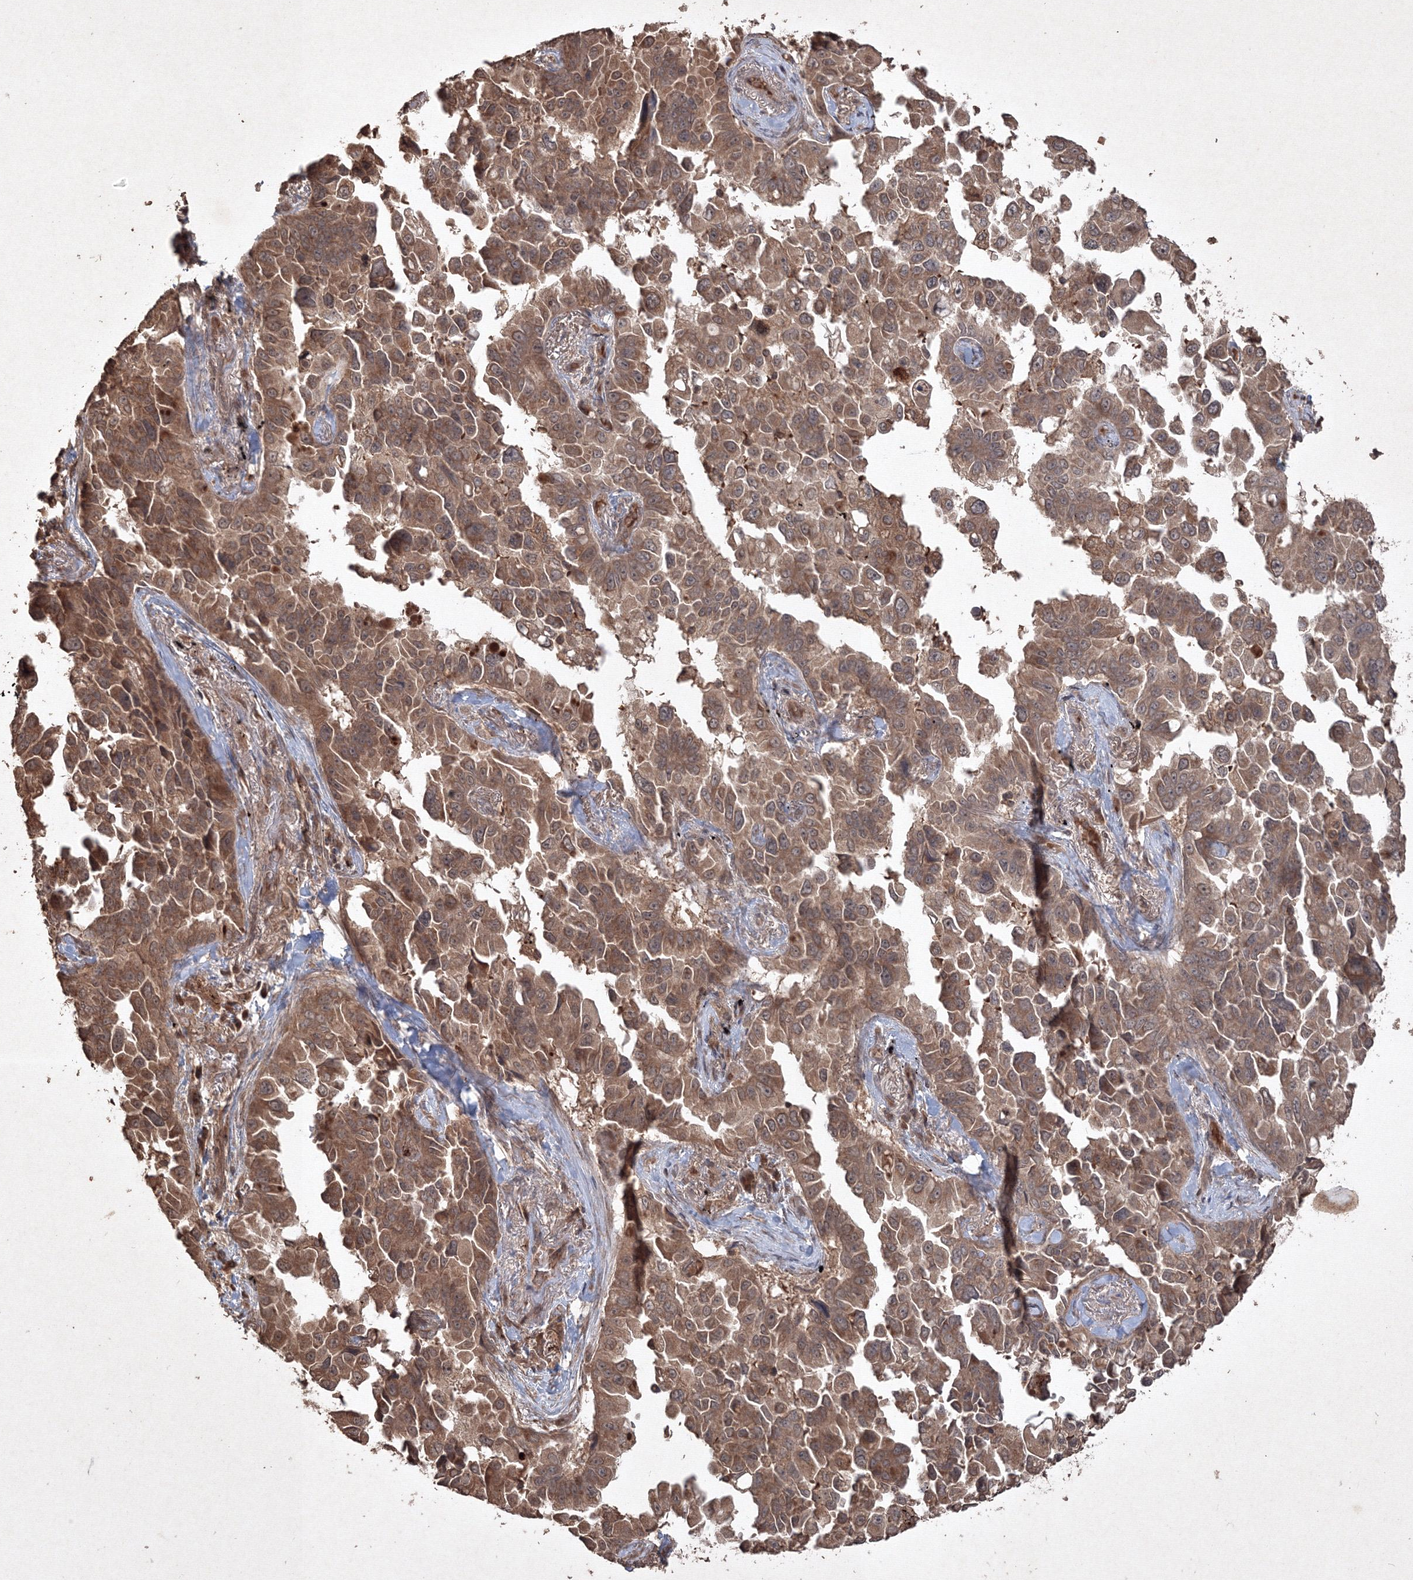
{"staining": {"intensity": "moderate", "quantity": ">75%", "location": "cytoplasmic/membranous,nuclear"}, "tissue": "lung cancer", "cell_type": "Tumor cells", "image_type": "cancer", "snomed": [{"axis": "morphology", "description": "Adenocarcinoma, NOS"}, {"axis": "topography", "description": "Lung"}], "caption": "This photomicrograph demonstrates immunohistochemistry staining of human adenocarcinoma (lung), with medium moderate cytoplasmic/membranous and nuclear staining in about >75% of tumor cells.", "gene": "PELI3", "patient": {"sex": "female", "age": 67}}